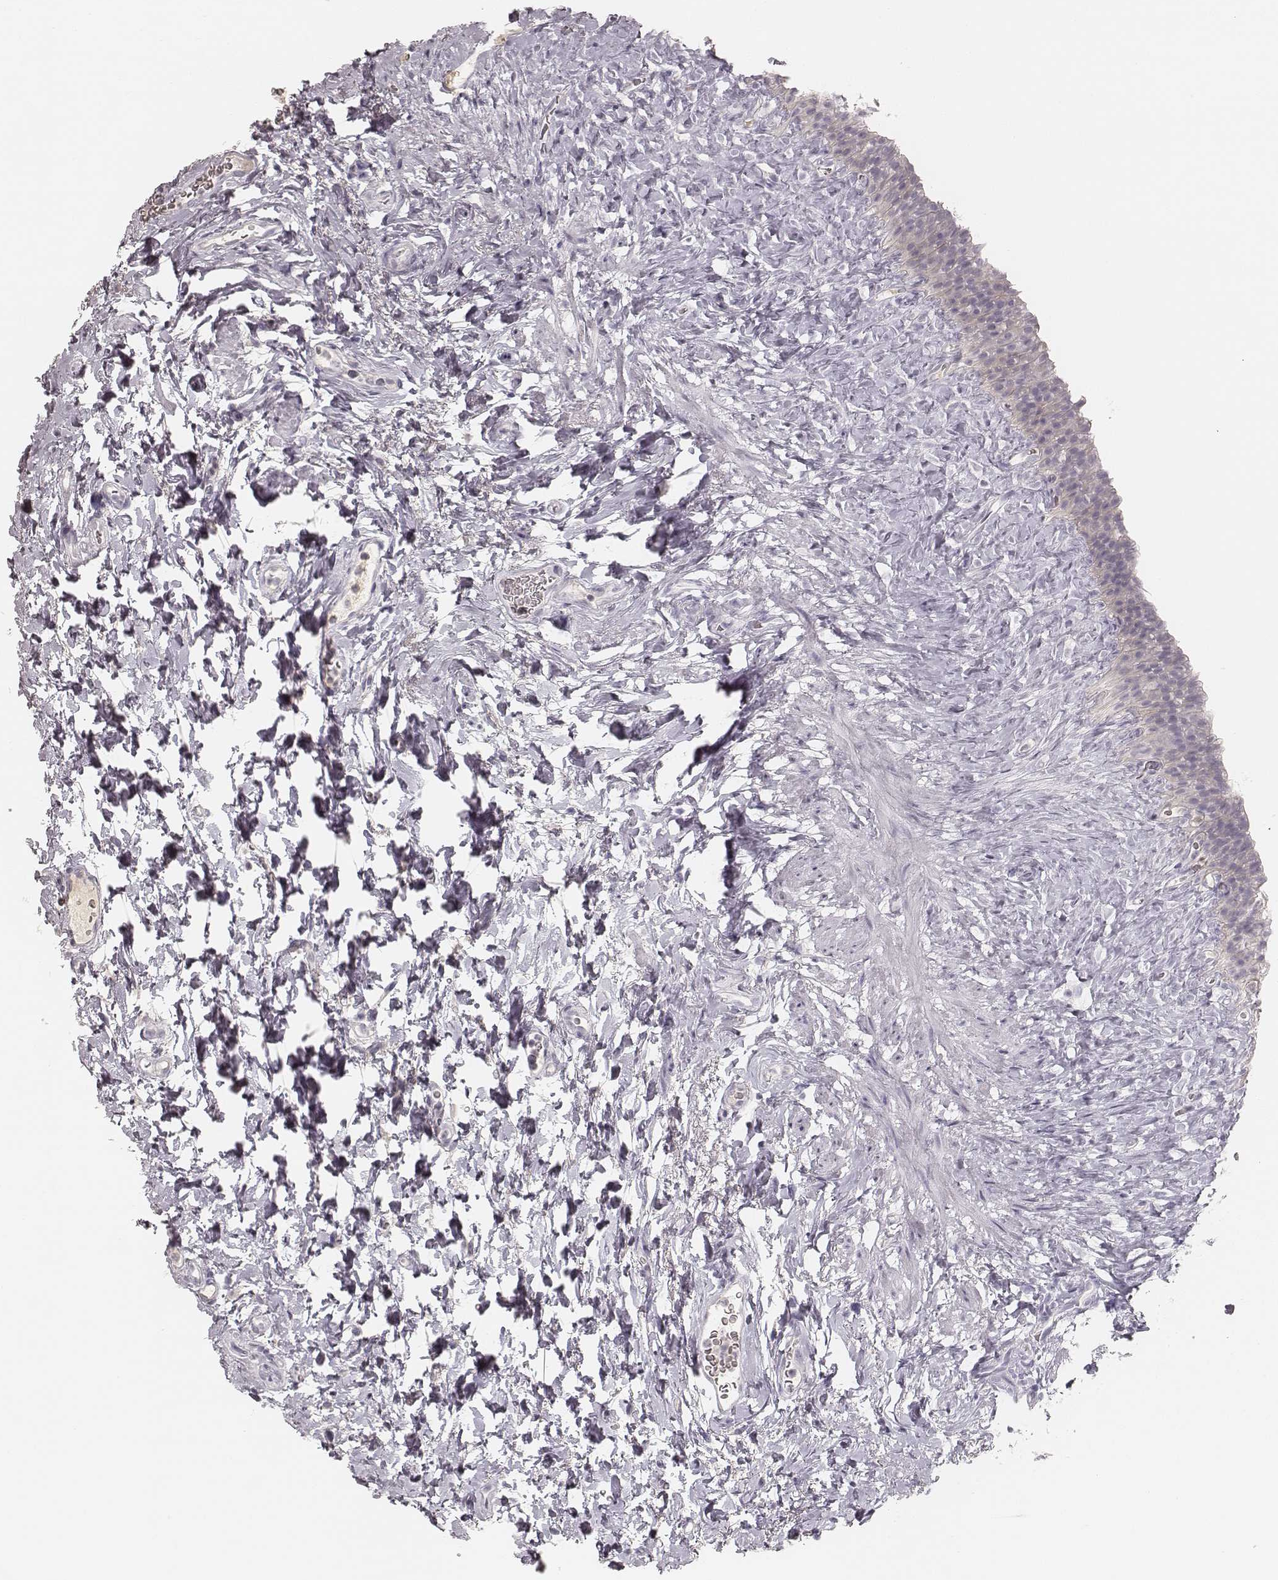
{"staining": {"intensity": "negative", "quantity": "none", "location": "none"}, "tissue": "urinary bladder", "cell_type": "Urothelial cells", "image_type": "normal", "snomed": [{"axis": "morphology", "description": "Normal tissue, NOS"}, {"axis": "topography", "description": "Urinary bladder"}], "caption": "Protein analysis of unremarkable urinary bladder exhibits no significant staining in urothelial cells.", "gene": "KRT31", "patient": {"sex": "male", "age": 76}}